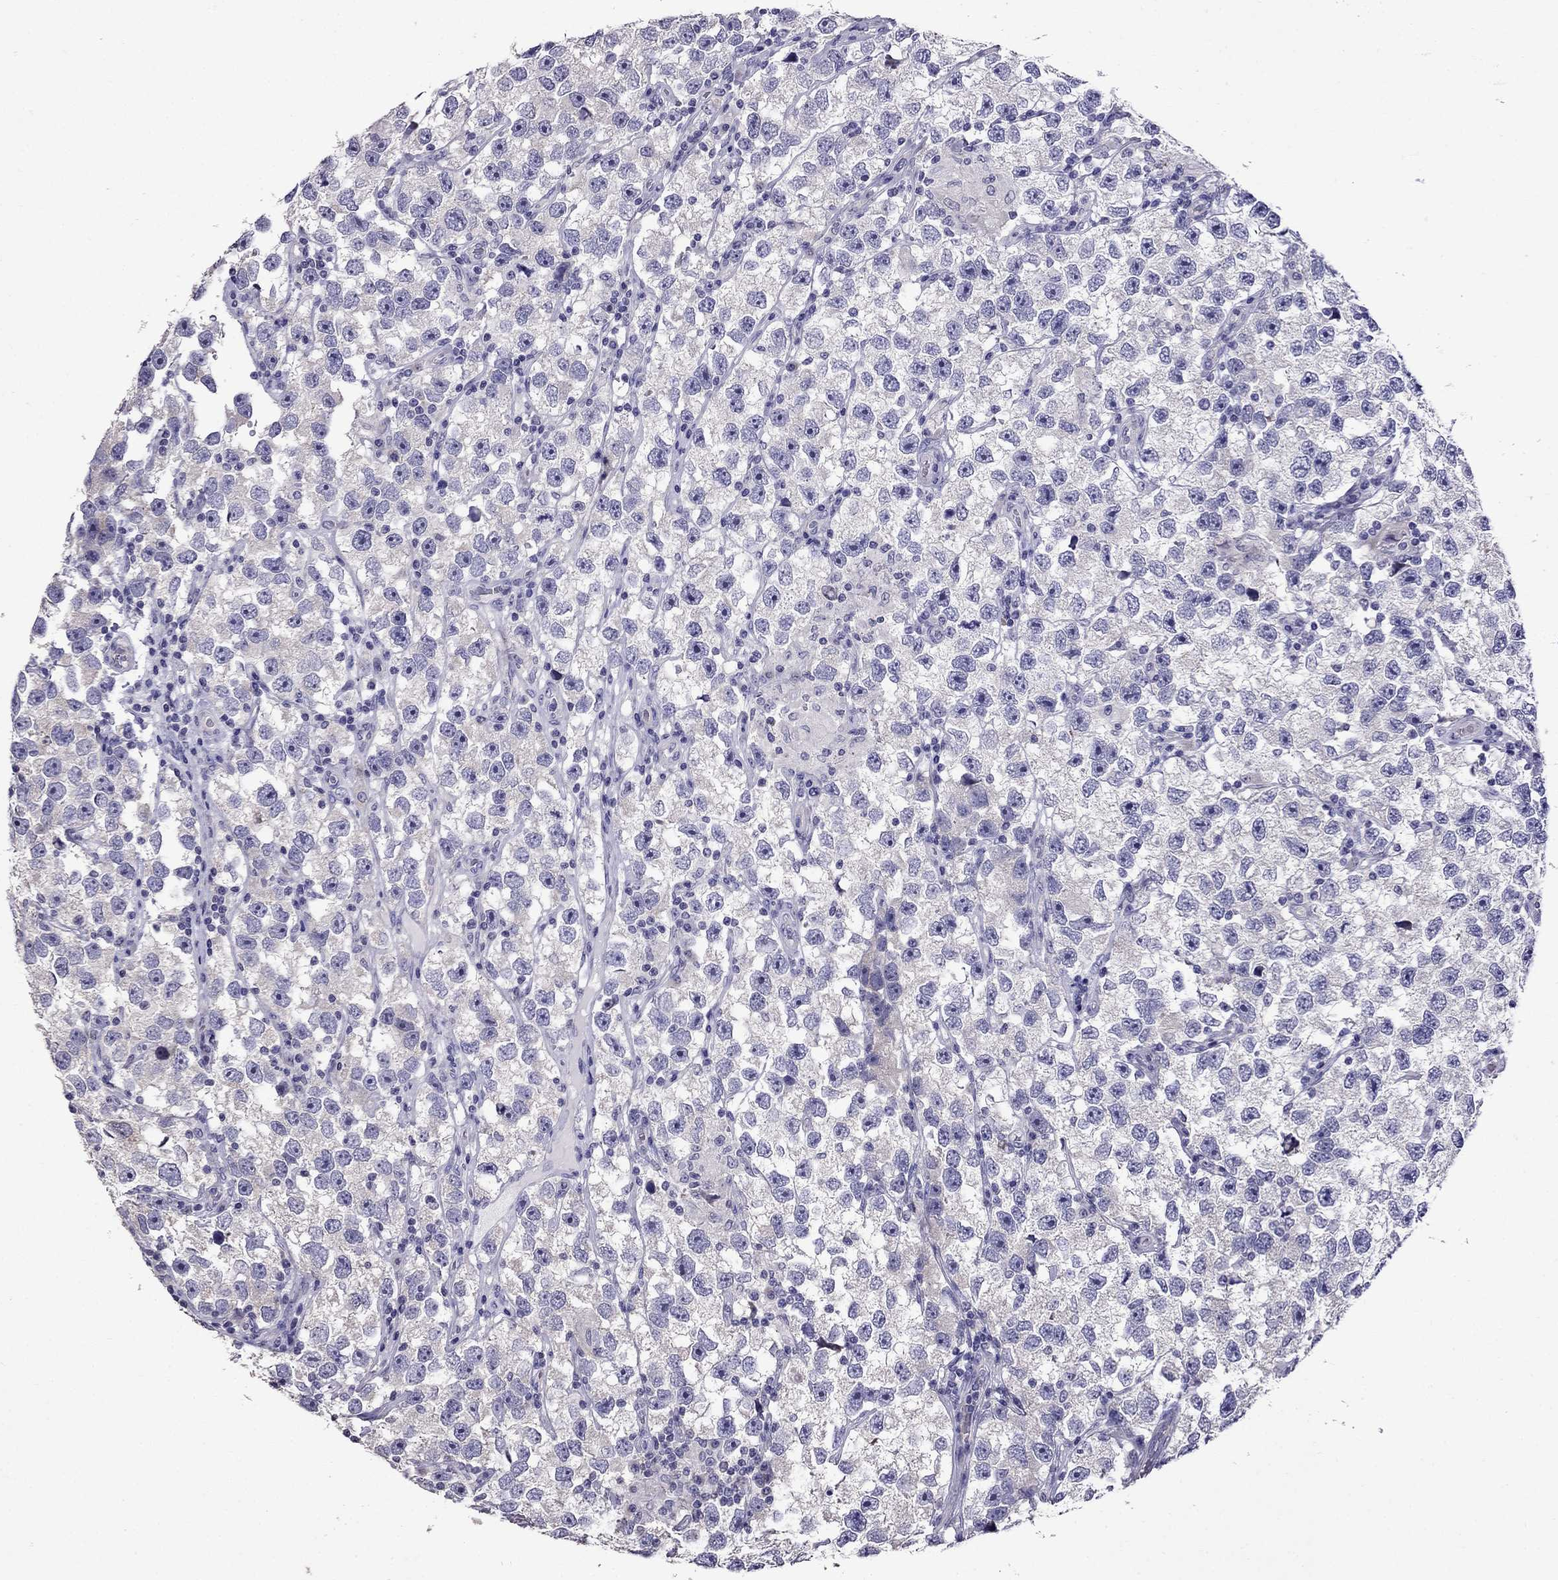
{"staining": {"intensity": "negative", "quantity": "none", "location": "none"}, "tissue": "testis cancer", "cell_type": "Tumor cells", "image_type": "cancer", "snomed": [{"axis": "morphology", "description": "Seminoma, NOS"}, {"axis": "topography", "description": "Testis"}], "caption": "Testis cancer was stained to show a protein in brown. There is no significant positivity in tumor cells.", "gene": "OXCT2", "patient": {"sex": "male", "age": 26}}